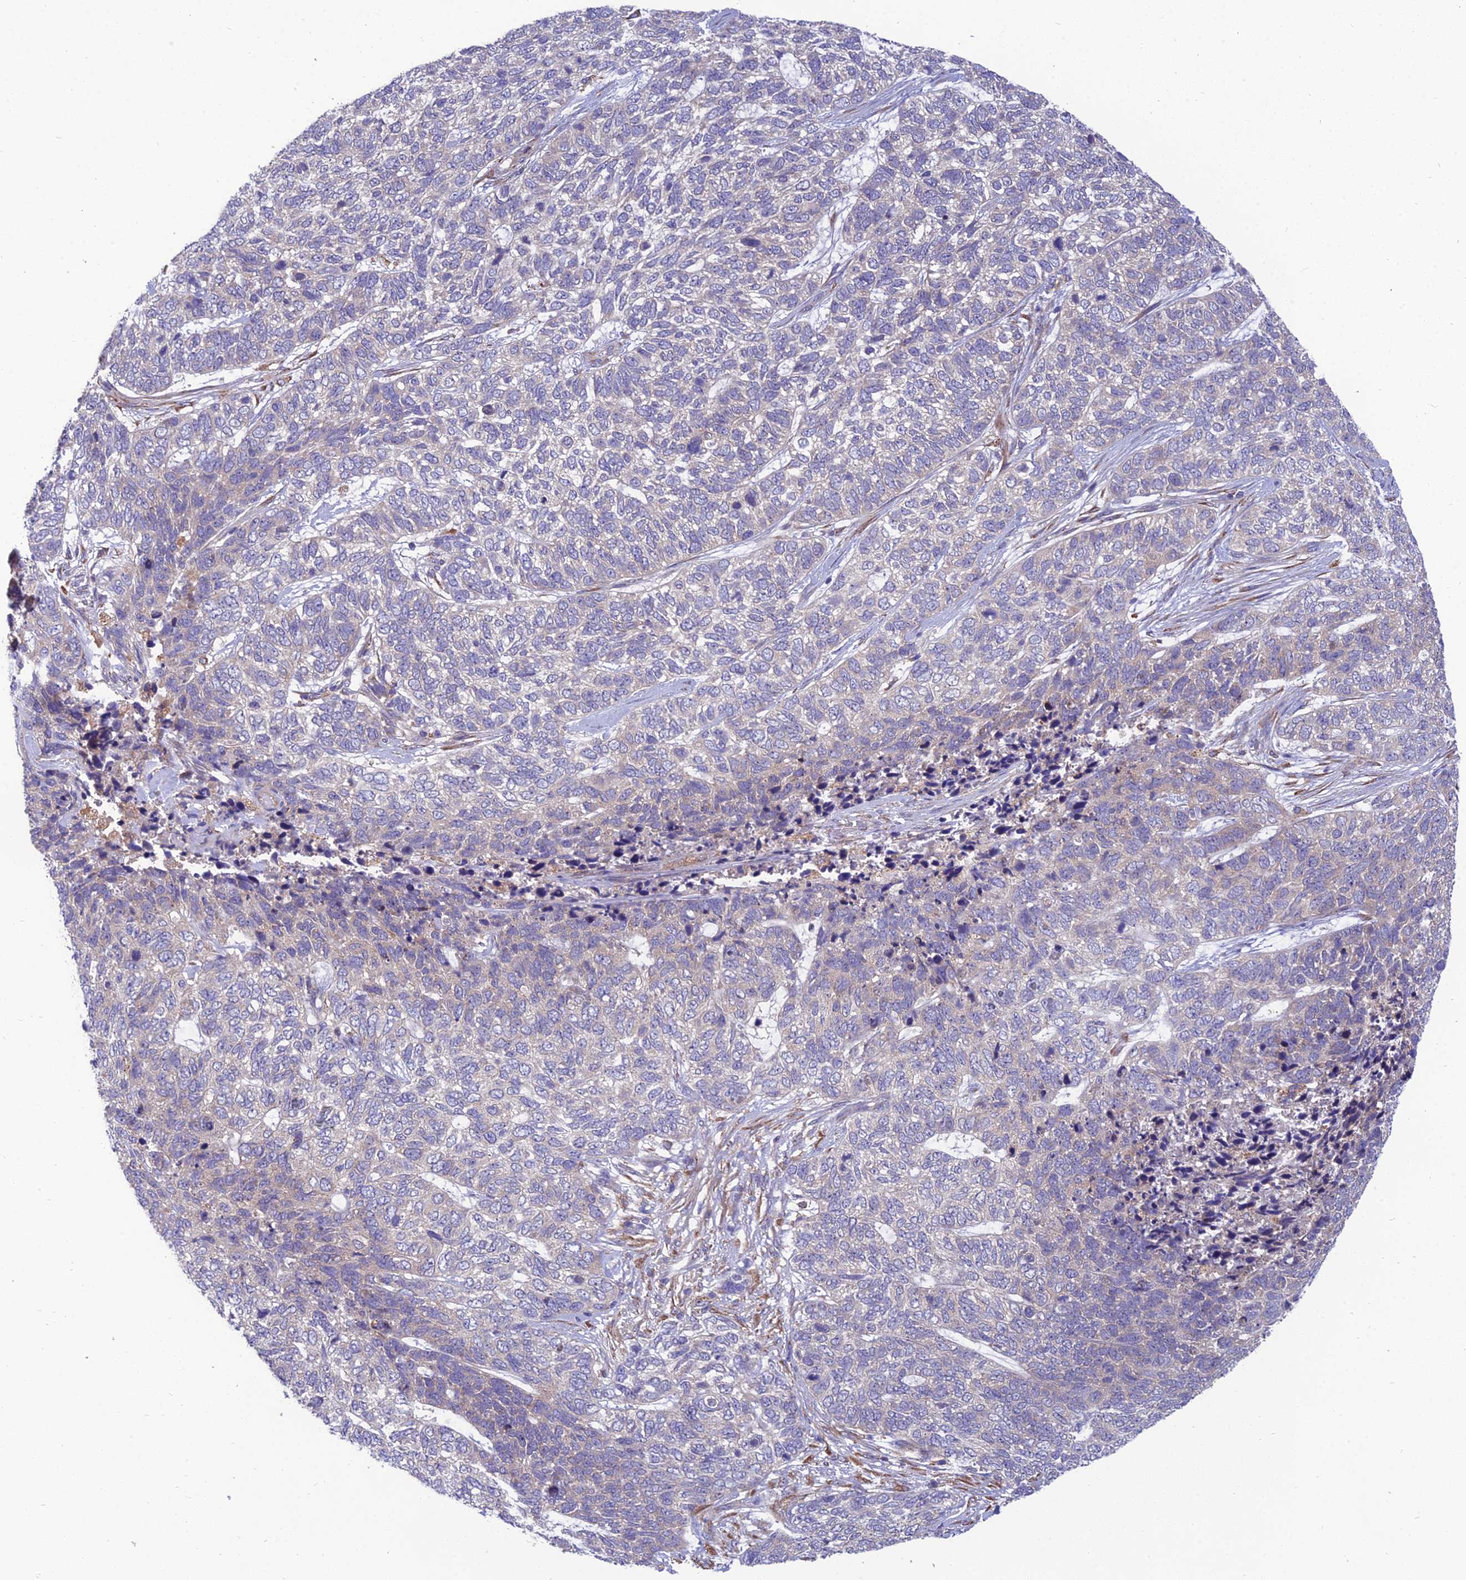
{"staining": {"intensity": "negative", "quantity": "none", "location": "none"}, "tissue": "skin cancer", "cell_type": "Tumor cells", "image_type": "cancer", "snomed": [{"axis": "morphology", "description": "Basal cell carcinoma"}, {"axis": "topography", "description": "Skin"}], "caption": "Histopathology image shows no protein staining in tumor cells of skin cancer (basal cell carcinoma) tissue. (IHC, brightfield microscopy, high magnification).", "gene": "UMAD1", "patient": {"sex": "female", "age": 65}}